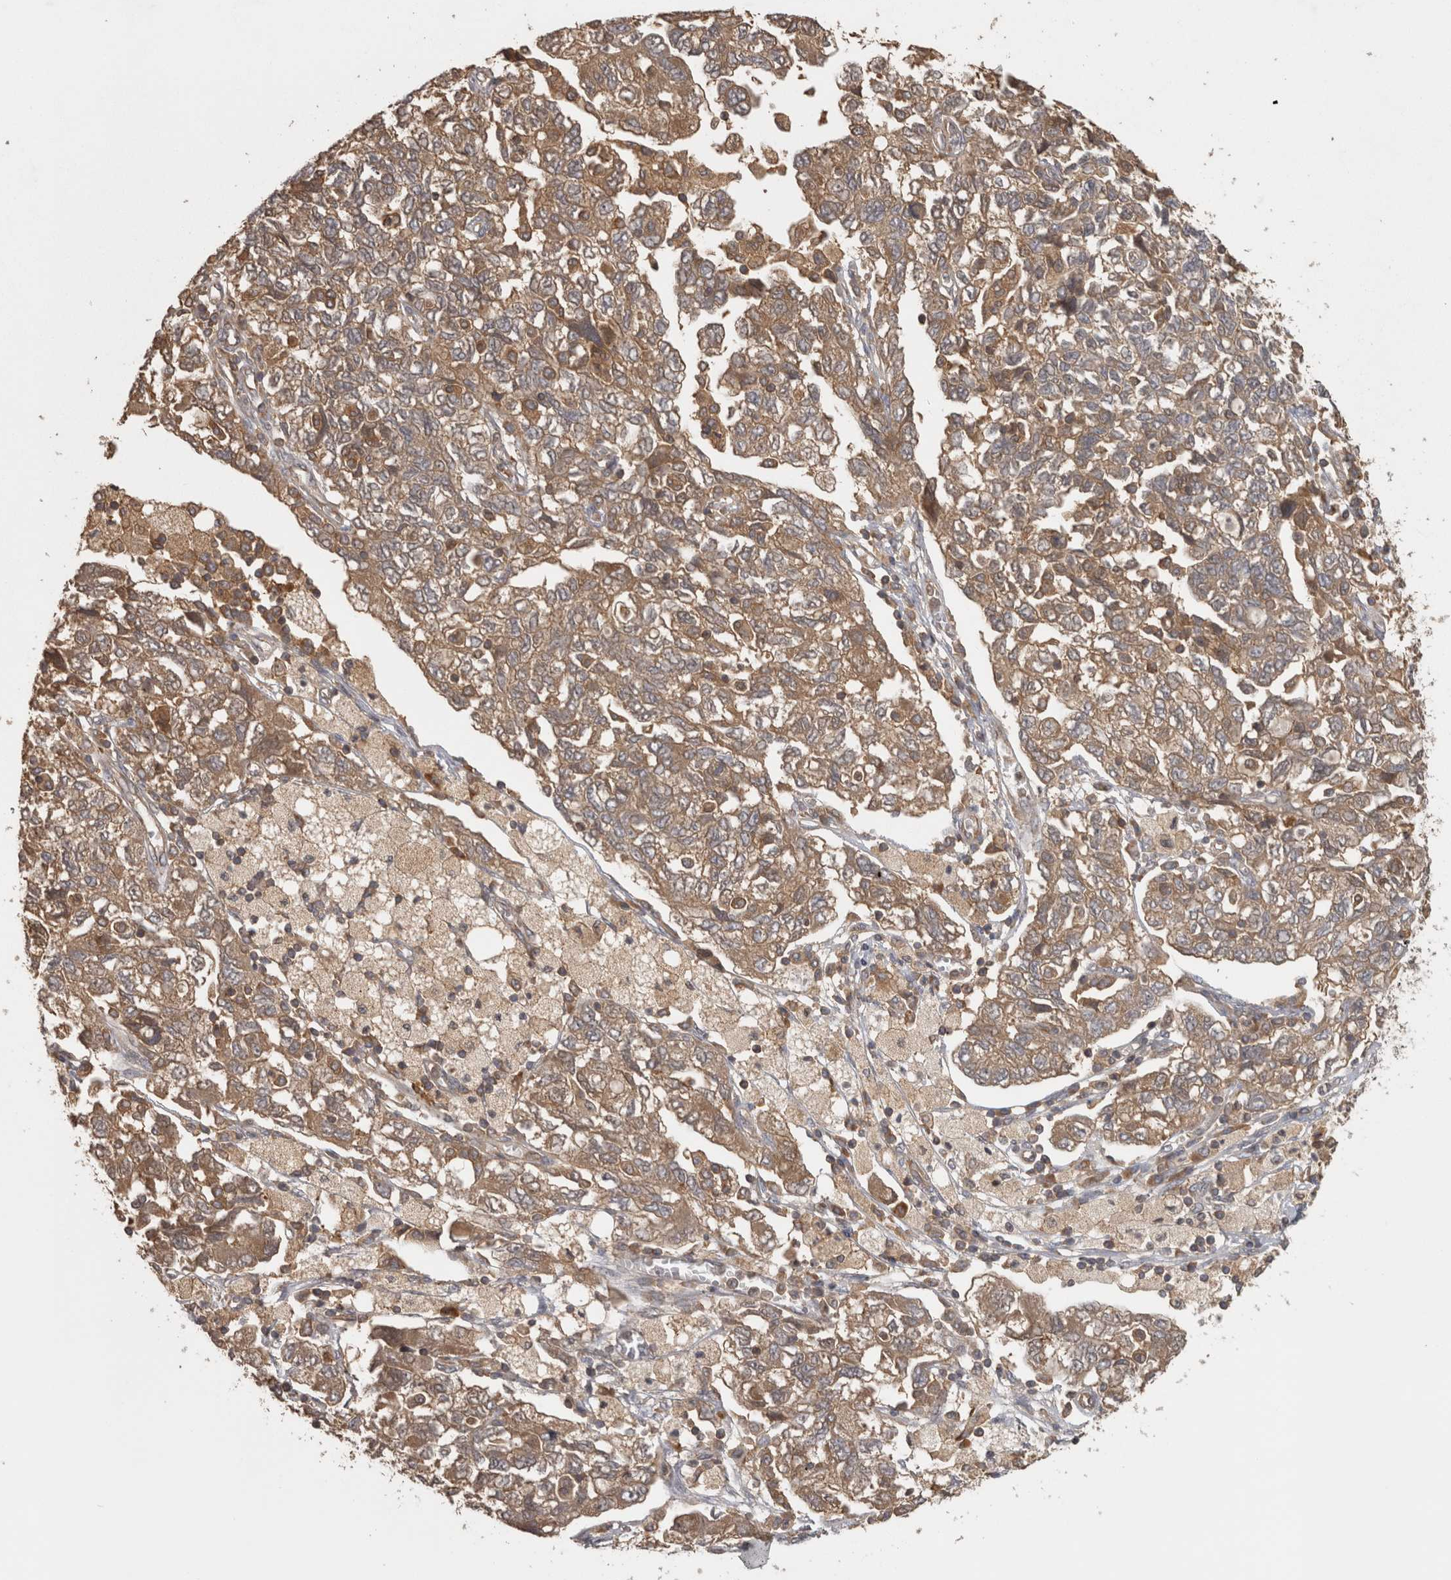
{"staining": {"intensity": "moderate", "quantity": ">75%", "location": "cytoplasmic/membranous"}, "tissue": "ovarian cancer", "cell_type": "Tumor cells", "image_type": "cancer", "snomed": [{"axis": "morphology", "description": "Carcinoma, NOS"}, {"axis": "morphology", "description": "Cystadenocarcinoma, serous, NOS"}, {"axis": "topography", "description": "Ovary"}], "caption": "DAB (3,3'-diaminobenzidine) immunohistochemical staining of ovarian cancer (serous cystadenocarcinoma) shows moderate cytoplasmic/membranous protein positivity in approximately >75% of tumor cells.", "gene": "MICU3", "patient": {"sex": "female", "age": 69}}